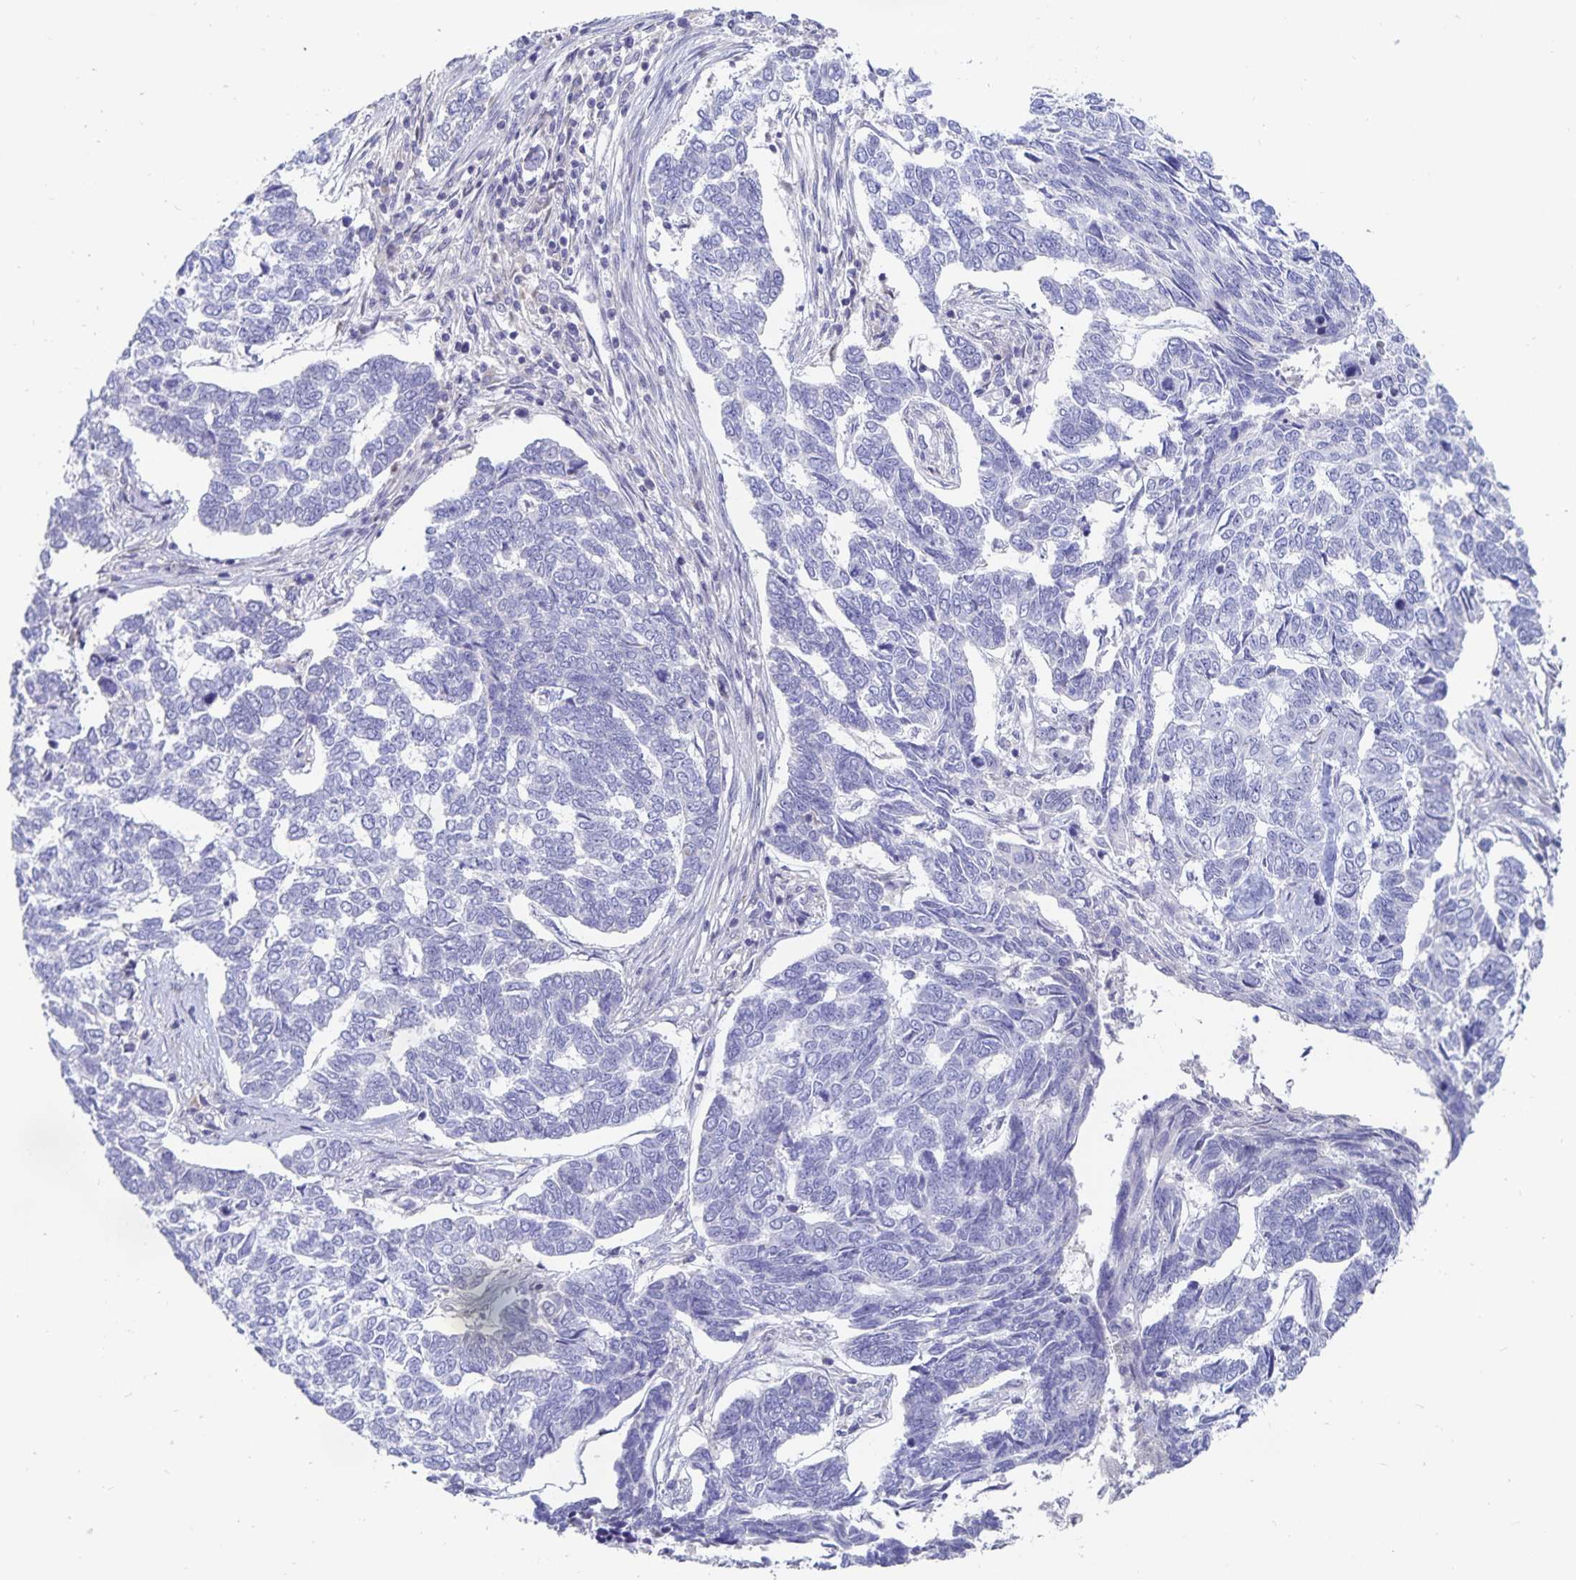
{"staining": {"intensity": "negative", "quantity": "none", "location": "none"}, "tissue": "skin cancer", "cell_type": "Tumor cells", "image_type": "cancer", "snomed": [{"axis": "morphology", "description": "Basal cell carcinoma"}, {"axis": "topography", "description": "Skin"}], "caption": "Histopathology image shows no significant protein staining in tumor cells of skin basal cell carcinoma.", "gene": "PKHD1", "patient": {"sex": "female", "age": 65}}